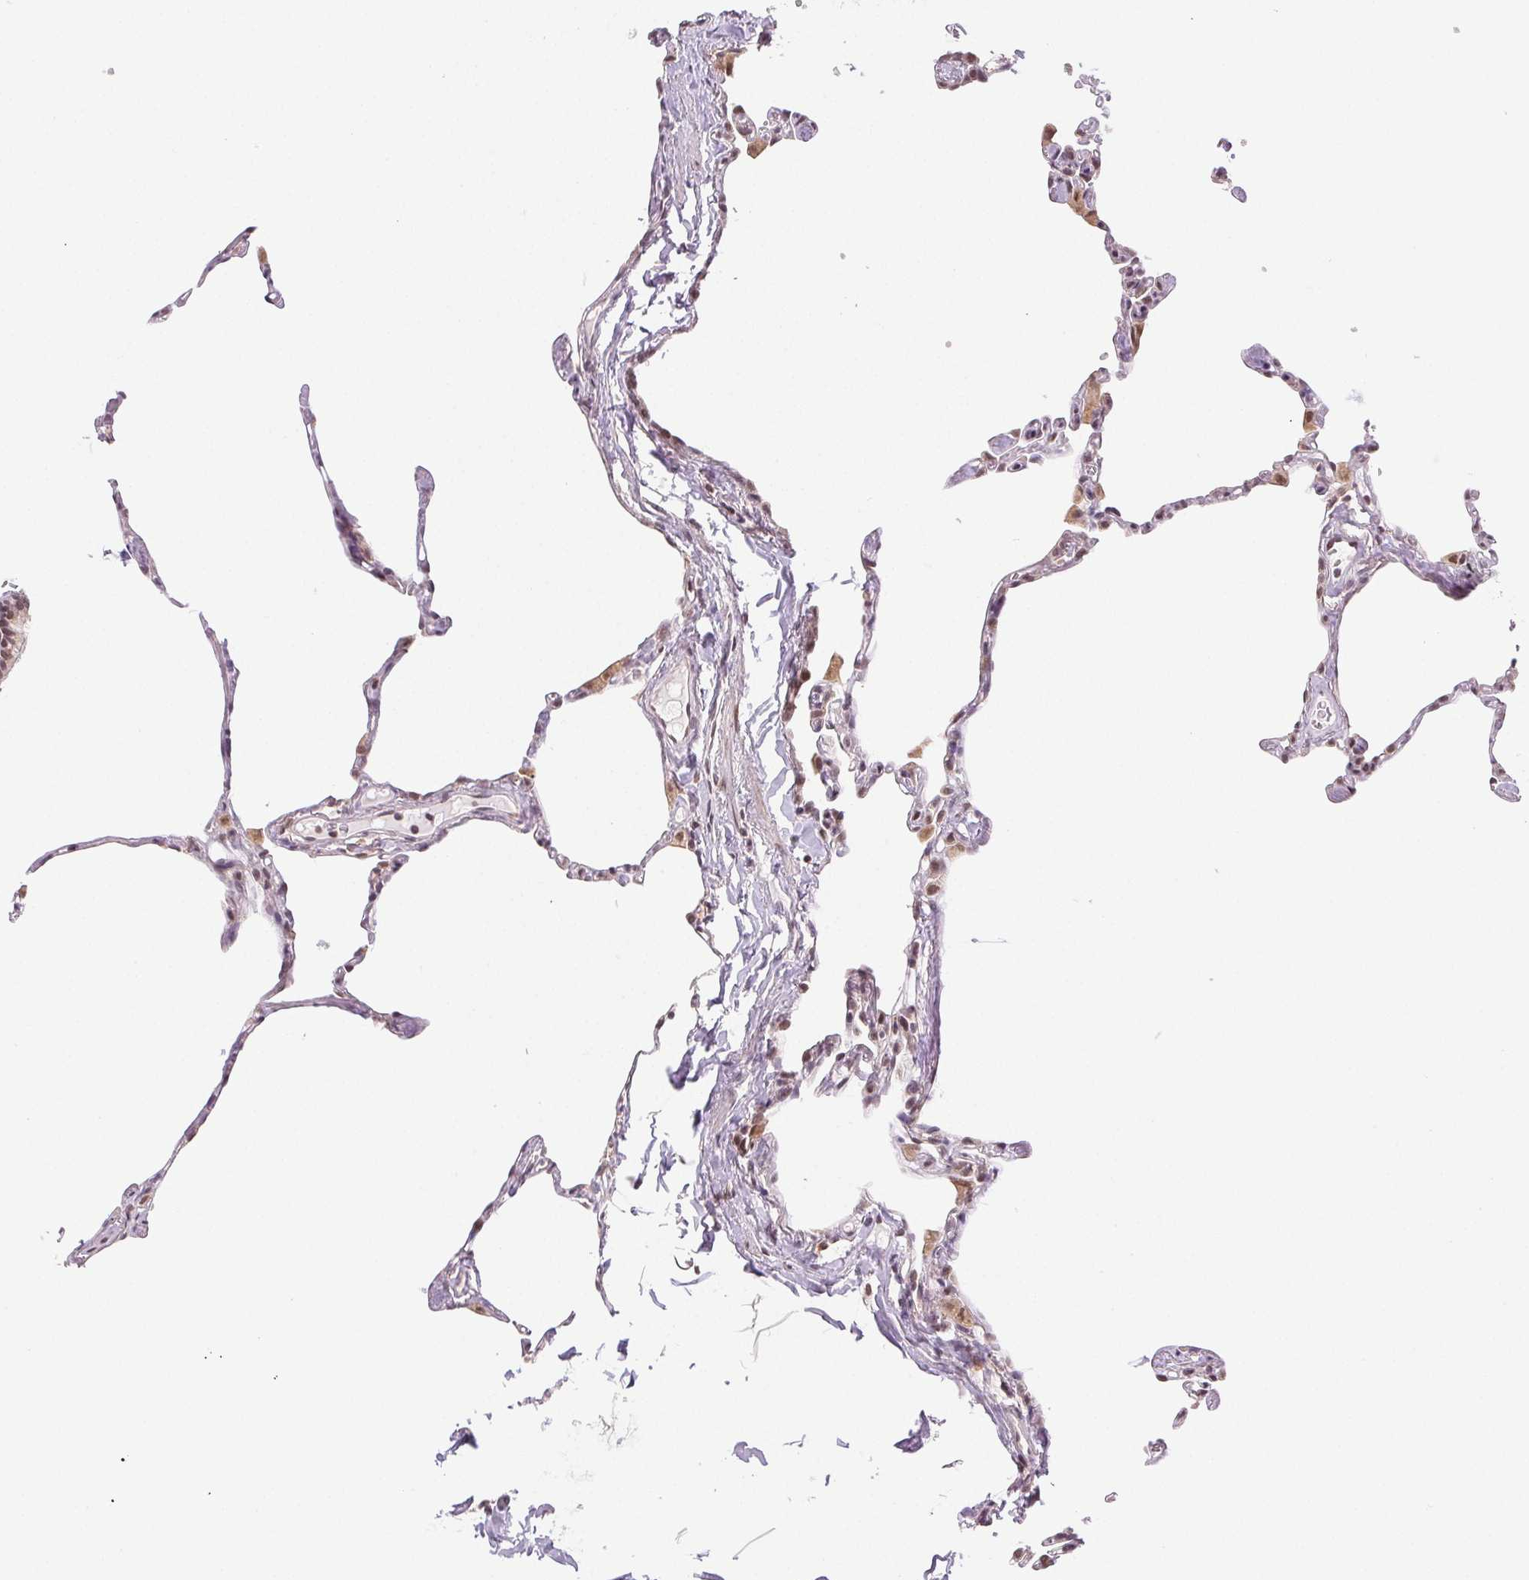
{"staining": {"intensity": "weak", "quantity": "<25%", "location": "nuclear"}, "tissue": "lung", "cell_type": "Alveolar cells", "image_type": "normal", "snomed": [{"axis": "morphology", "description": "Normal tissue, NOS"}, {"axis": "topography", "description": "Lung"}], "caption": "Immunohistochemistry image of normal lung: human lung stained with DAB (3,3'-diaminobenzidine) shows no significant protein expression in alveolar cells.", "gene": "GRHL3", "patient": {"sex": "male", "age": 65}}